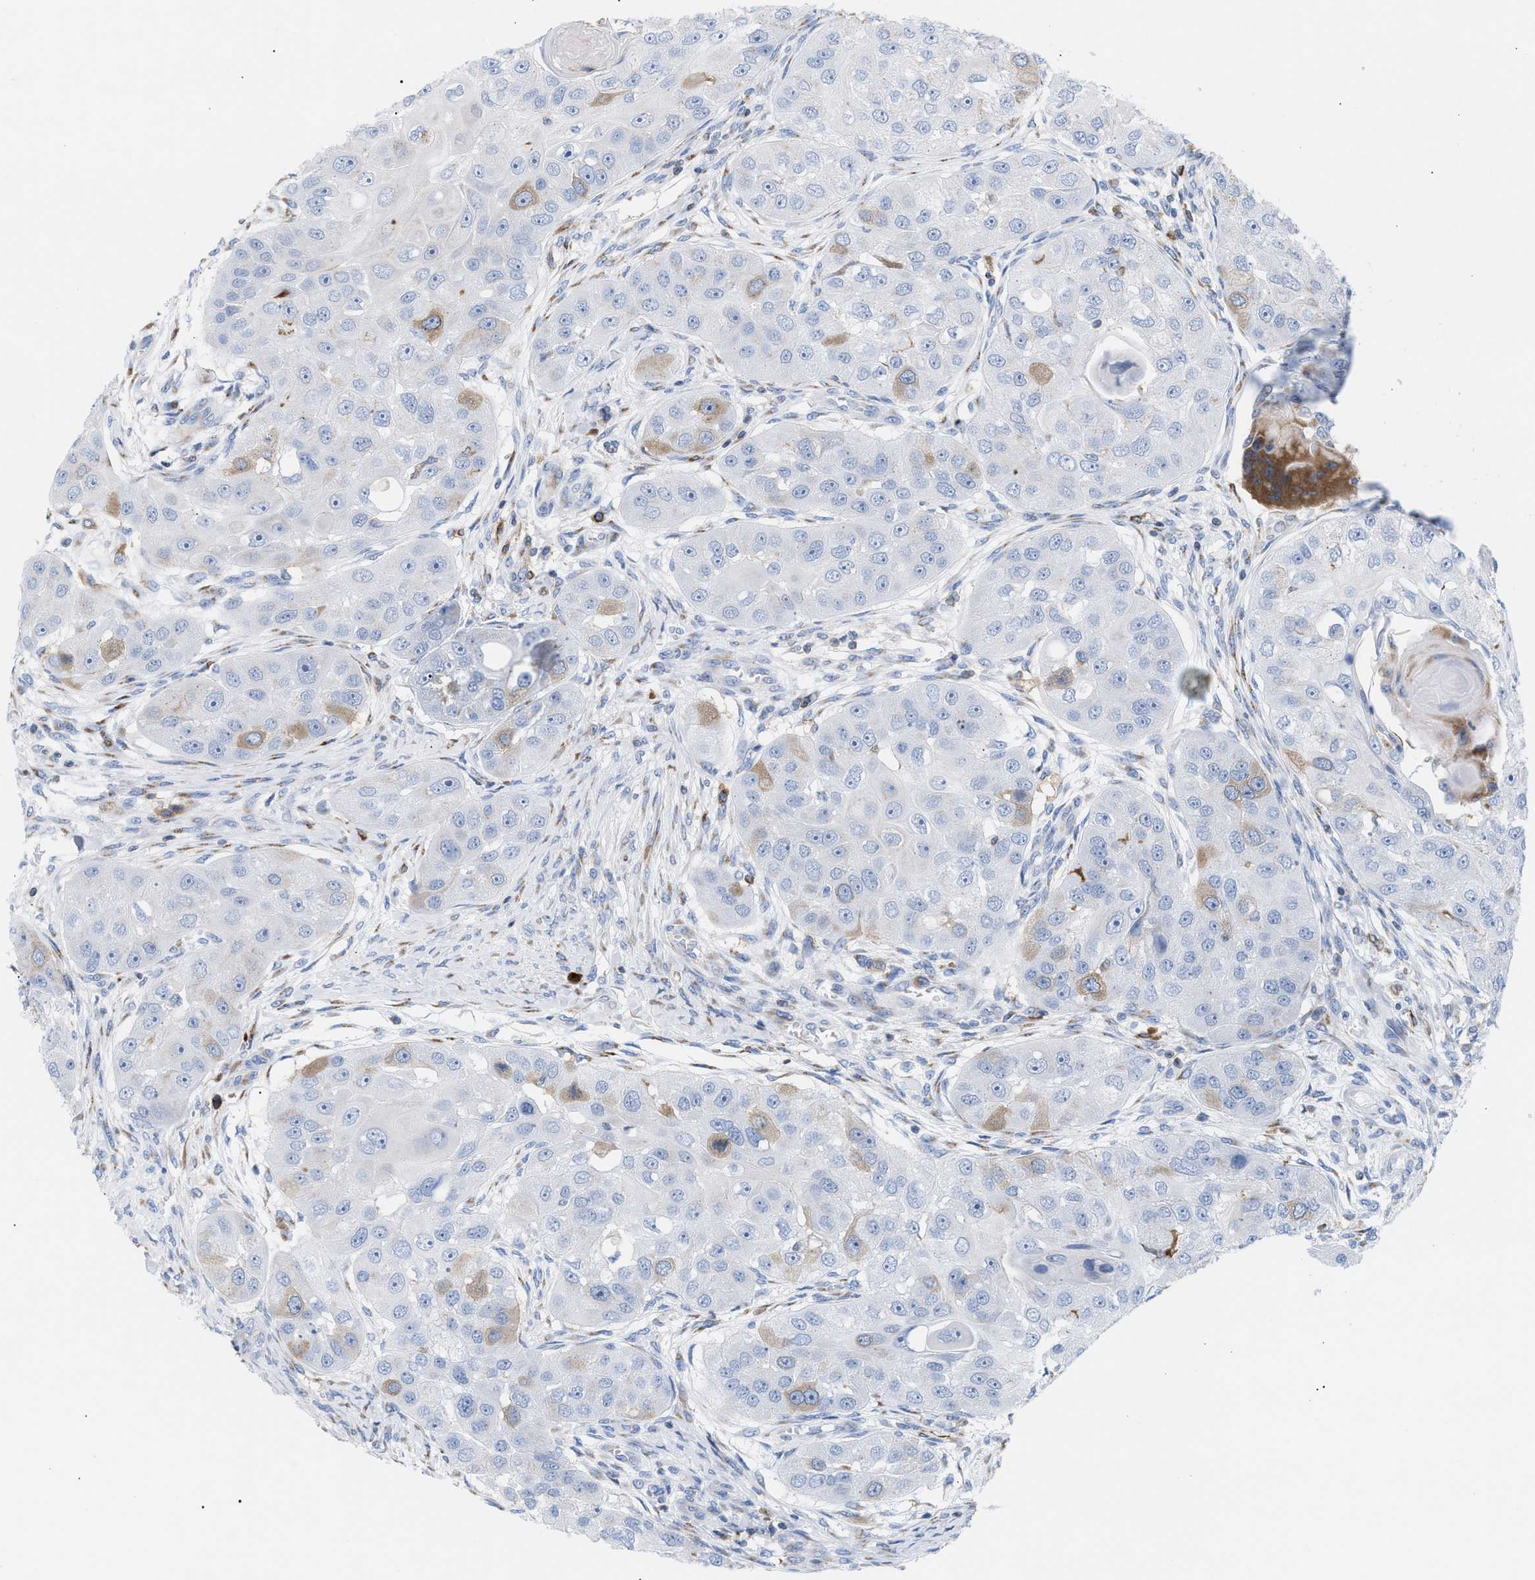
{"staining": {"intensity": "weak", "quantity": "<25%", "location": "cytoplasmic/membranous"}, "tissue": "head and neck cancer", "cell_type": "Tumor cells", "image_type": "cancer", "snomed": [{"axis": "morphology", "description": "Normal tissue, NOS"}, {"axis": "morphology", "description": "Squamous cell carcinoma, NOS"}, {"axis": "topography", "description": "Skeletal muscle"}, {"axis": "topography", "description": "Head-Neck"}], "caption": "Immunohistochemistry photomicrograph of human squamous cell carcinoma (head and neck) stained for a protein (brown), which exhibits no expression in tumor cells.", "gene": "TACC3", "patient": {"sex": "male", "age": 51}}